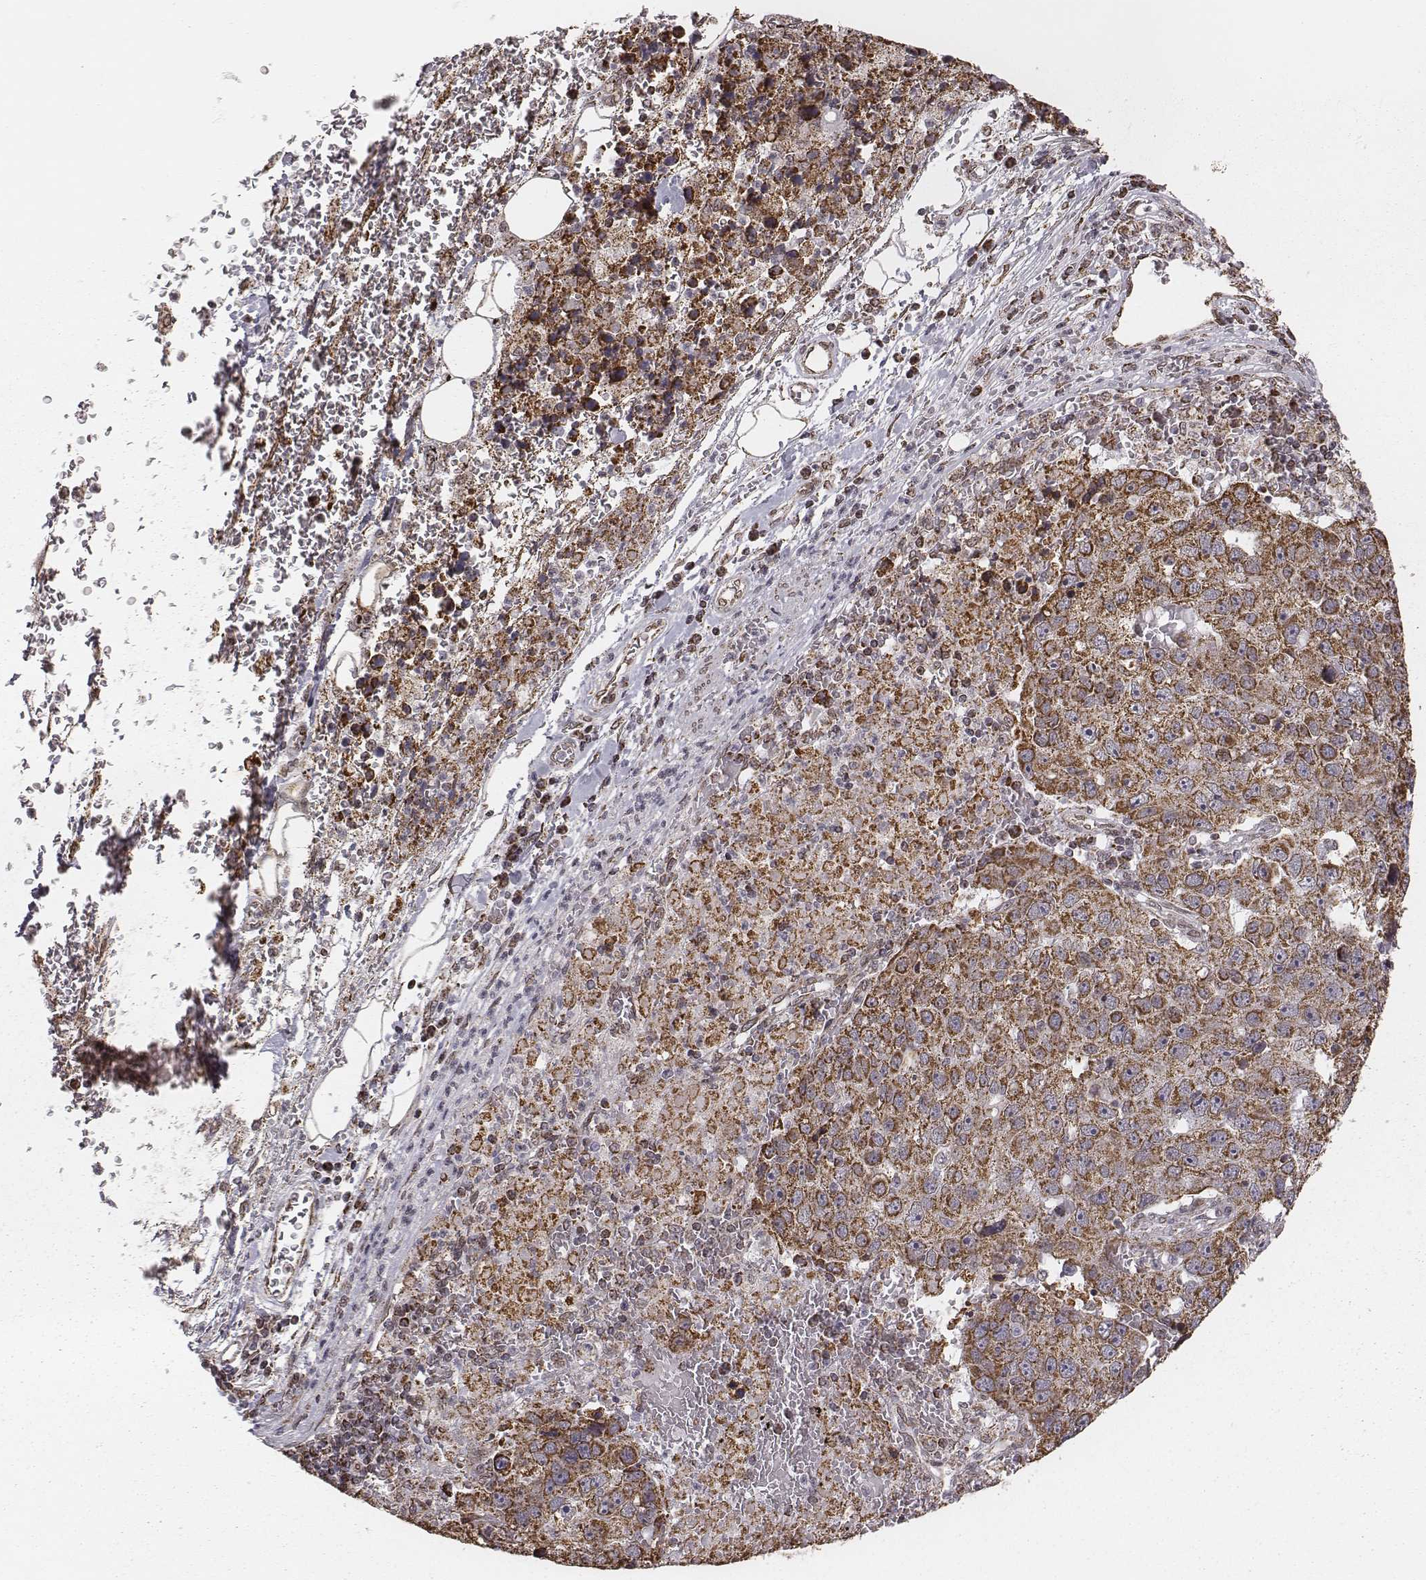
{"staining": {"intensity": "moderate", "quantity": ">75%", "location": "cytoplasmic/membranous"}, "tissue": "pancreatic cancer", "cell_type": "Tumor cells", "image_type": "cancer", "snomed": [{"axis": "morphology", "description": "Adenocarcinoma, NOS"}, {"axis": "topography", "description": "Pancreas"}], "caption": "This is a histology image of IHC staining of adenocarcinoma (pancreatic), which shows moderate expression in the cytoplasmic/membranous of tumor cells.", "gene": "ACOT2", "patient": {"sex": "female", "age": 61}}